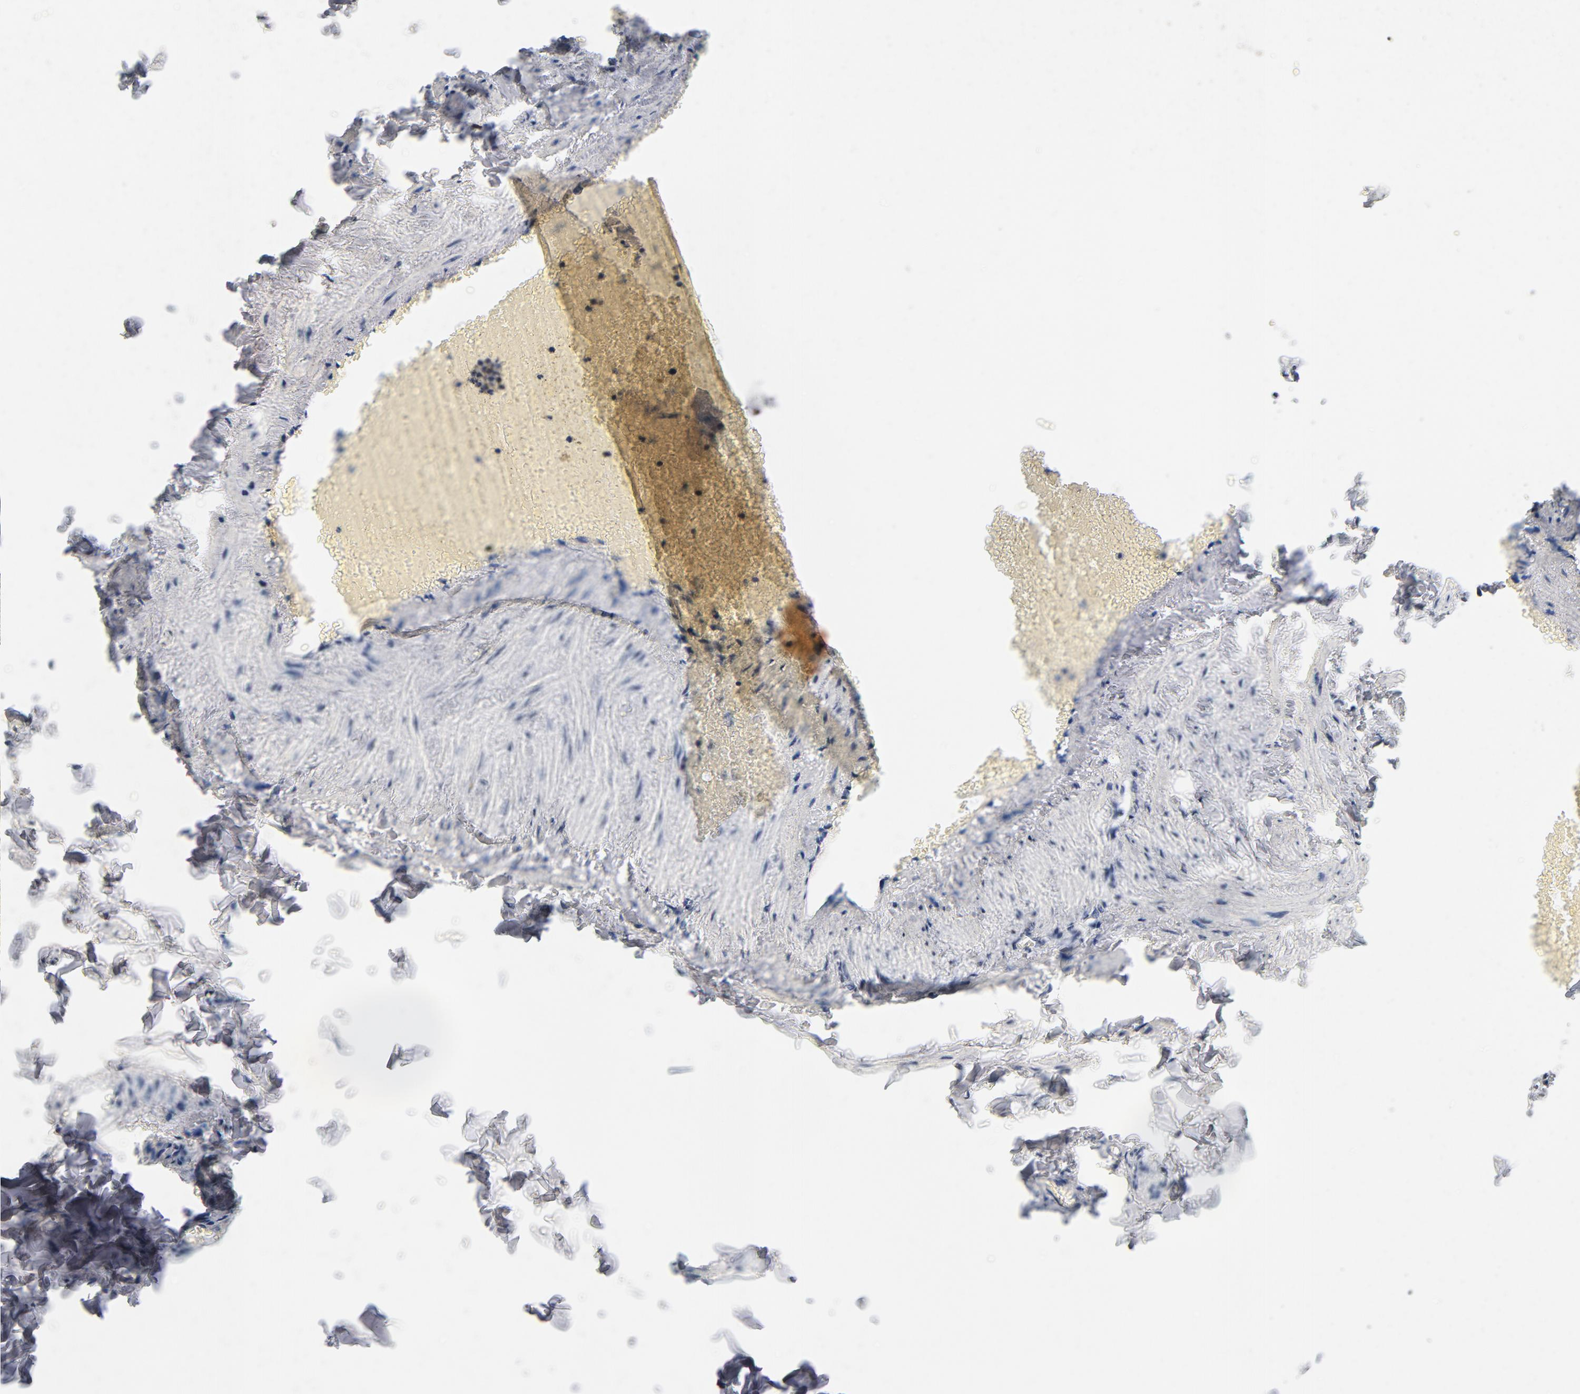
{"staining": {"intensity": "negative", "quantity": "none", "location": "none"}, "tissue": "adipose tissue", "cell_type": "Adipocytes", "image_type": "normal", "snomed": [{"axis": "morphology", "description": "Normal tissue, NOS"}, {"axis": "topography", "description": "Vascular tissue"}], "caption": "Immunohistochemistry (IHC) image of unremarkable adipose tissue stained for a protein (brown), which reveals no expression in adipocytes. (DAB (3,3'-diaminobenzidine) IHC, high magnification).", "gene": "LMAN2", "patient": {"sex": "male", "age": 41}}